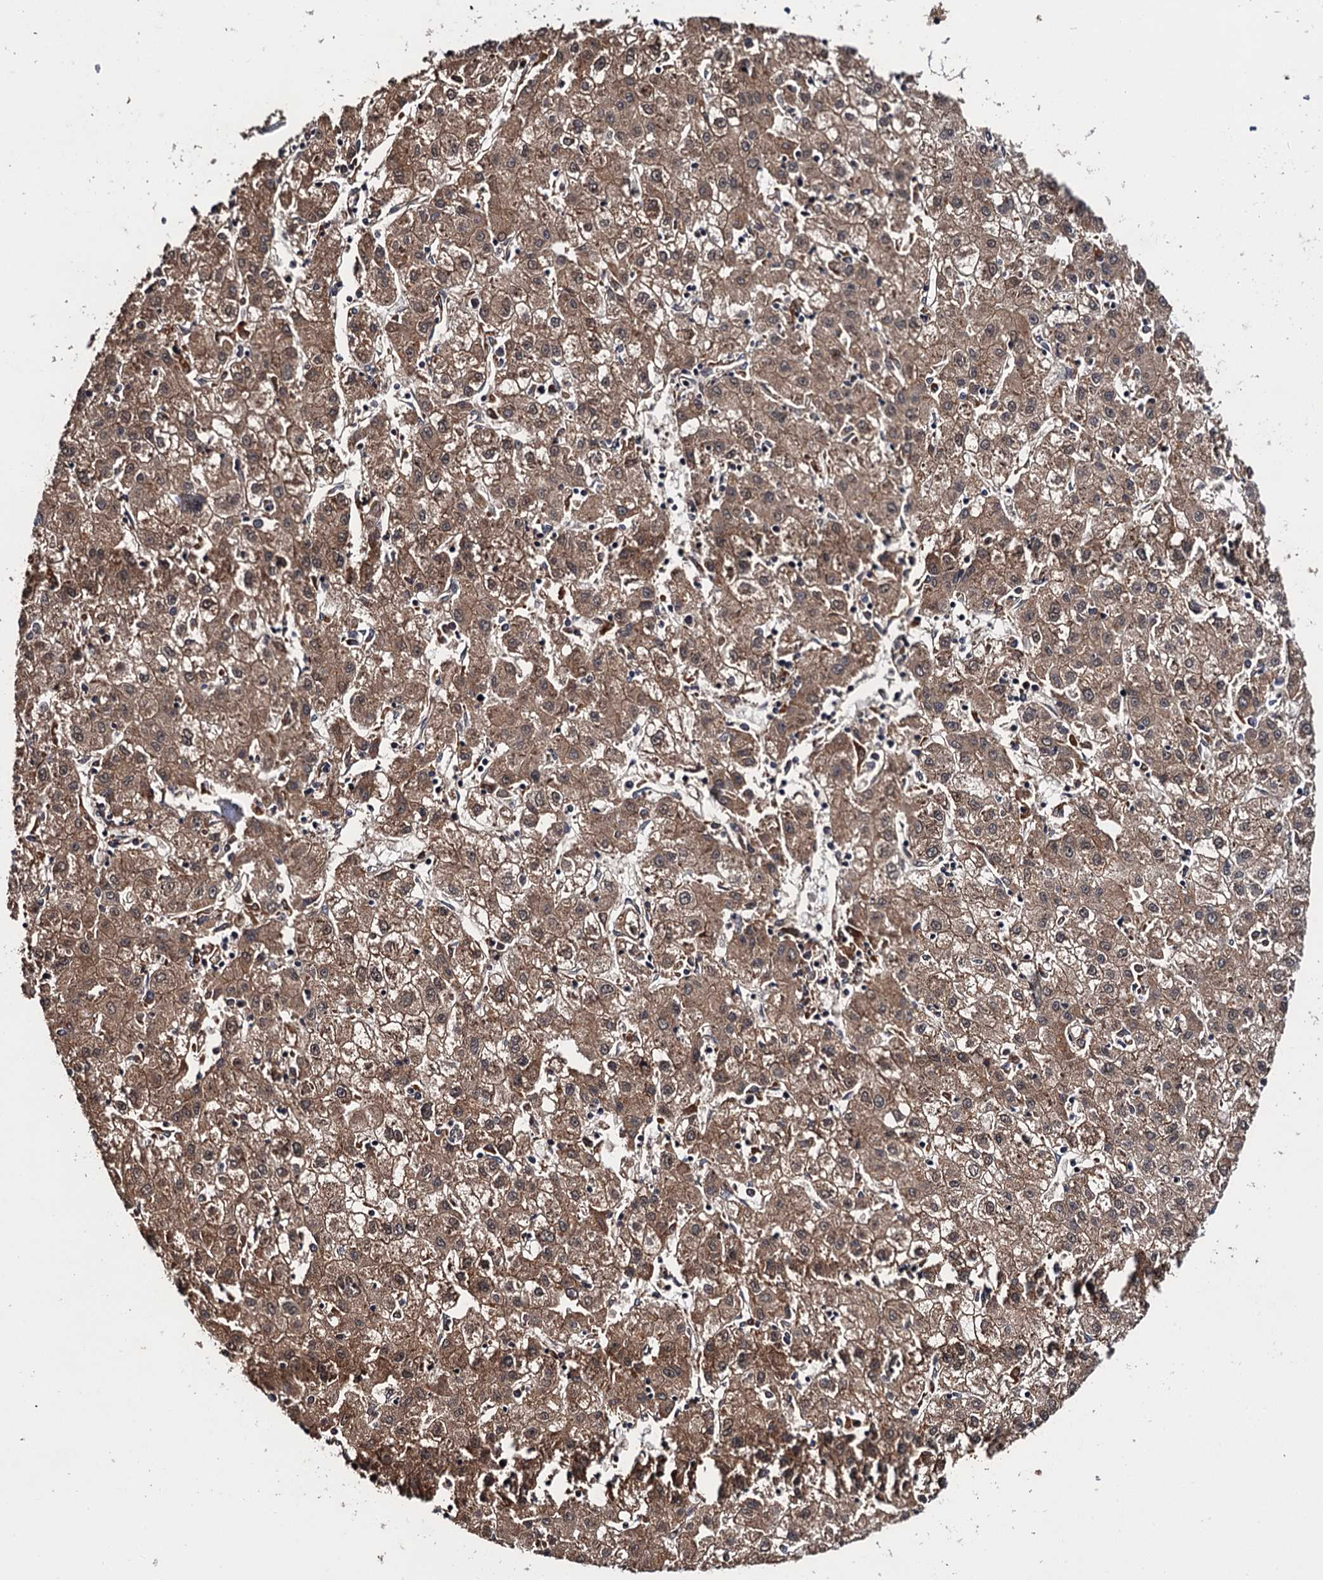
{"staining": {"intensity": "moderate", "quantity": ">75%", "location": "cytoplasmic/membranous"}, "tissue": "liver cancer", "cell_type": "Tumor cells", "image_type": "cancer", "snomed": [{"axis": "morphology", "description": "Carcinoma, Hepatocellular, NOS"}, {"axis": "topography", "description": "Liver"}], "caption": "Immunohistochemical staining of human liver cancer (hepatocellular carcinoma) demonstrates medium levels of moderate cytoplasmic/membranous positivity in approximately >75% of tumor cells.", "gene": "FSIP1", "patient": {"sex": "male", "age": 72}}